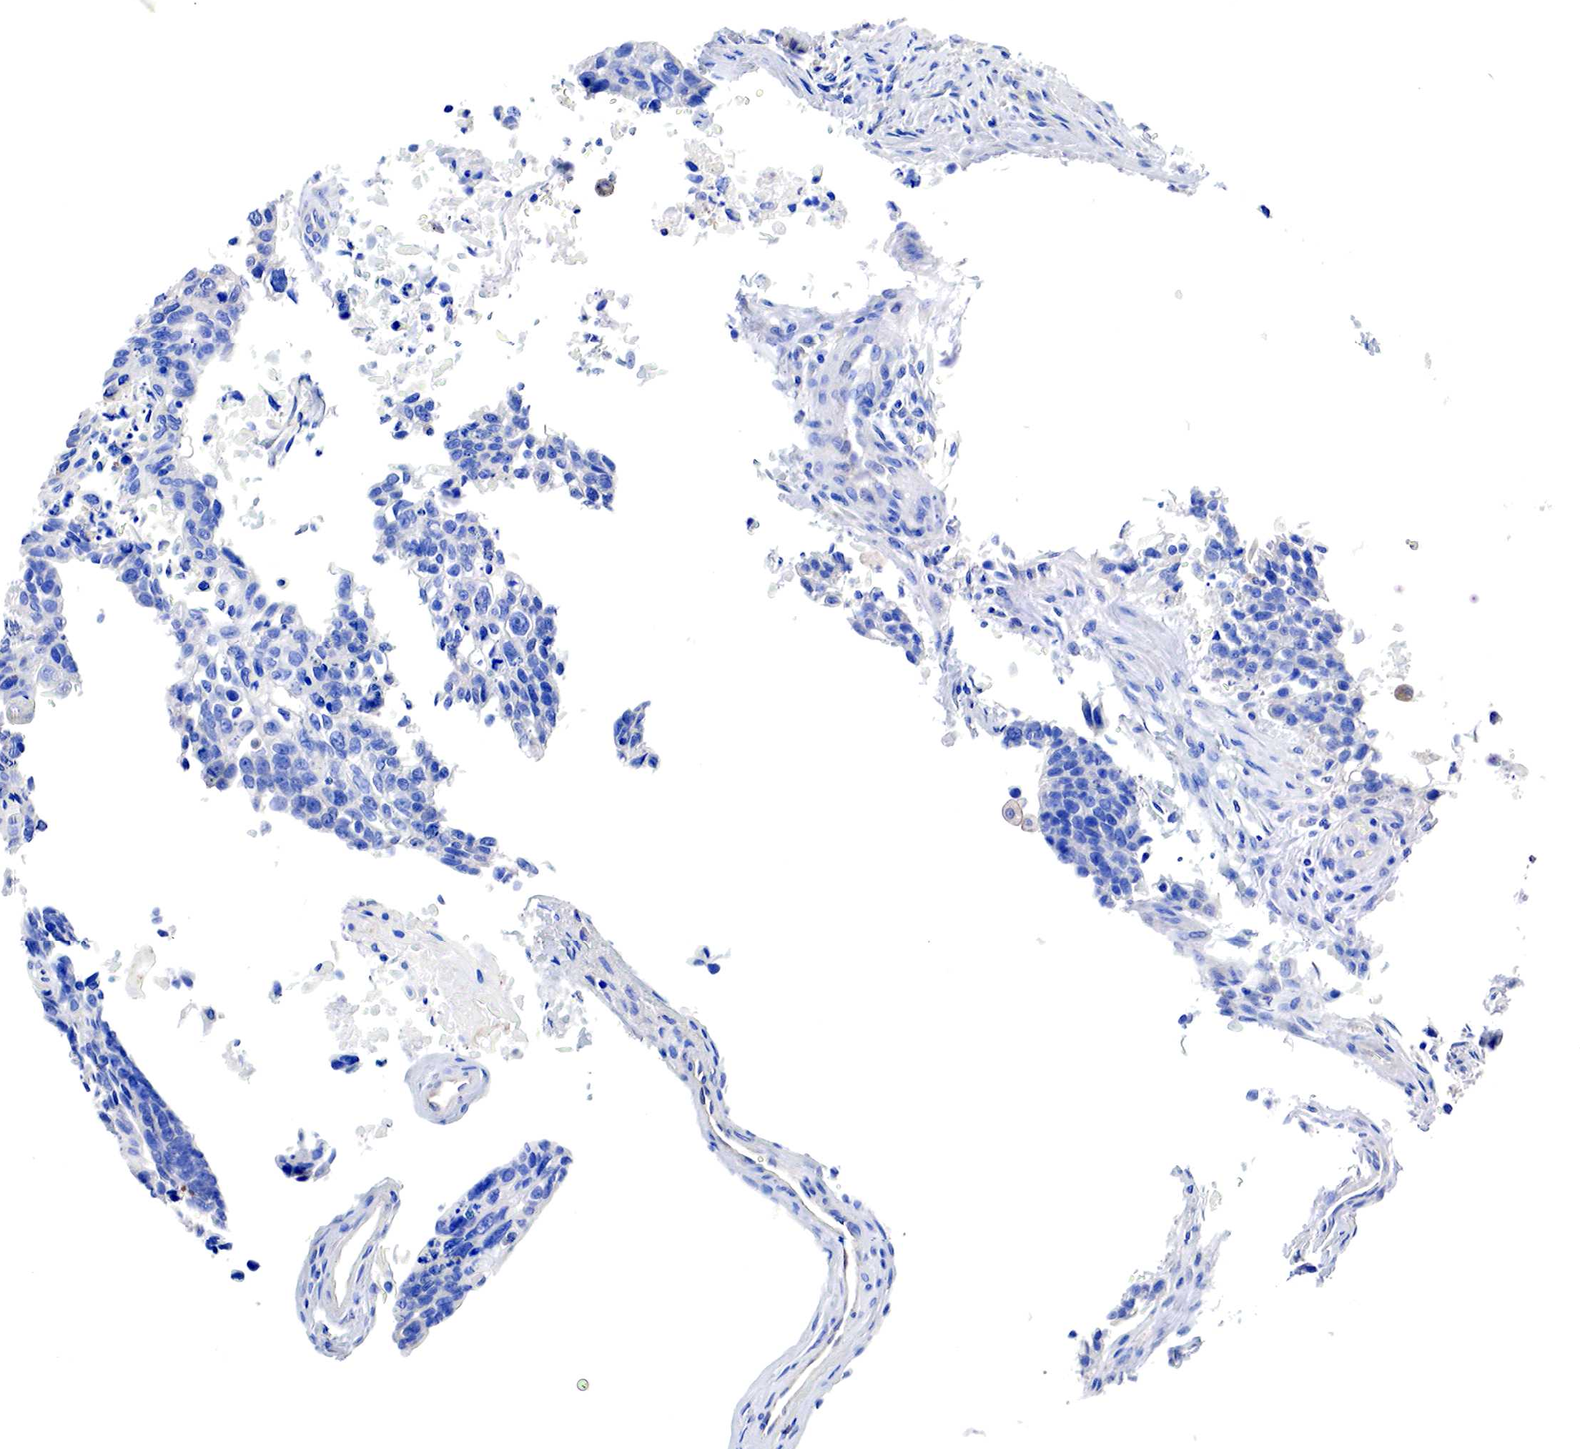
{"staining": {"intensity": "negative", "quantity": "none", "location": "none"}, "tissue": "lung cancer", "cell_type": "Tumor cells", "image_type": "cancer", "snomed": [{"axis": "morphology", "description": "Squamous cell carcinoma, NOS"}, {"axis": "topography", "description": "Lymph node"}, {"axis": "topography", "description": "Lung"}], "caption": "Immunohistochemistry of lung cancer (squamous cell carcinoma) reveals no expression in tumor cells. (DAB (3,3'-diaminobenzidine) IHC, high magnification).", "gene": "RDX", "patient": {"sex": "male", "age": 74}}